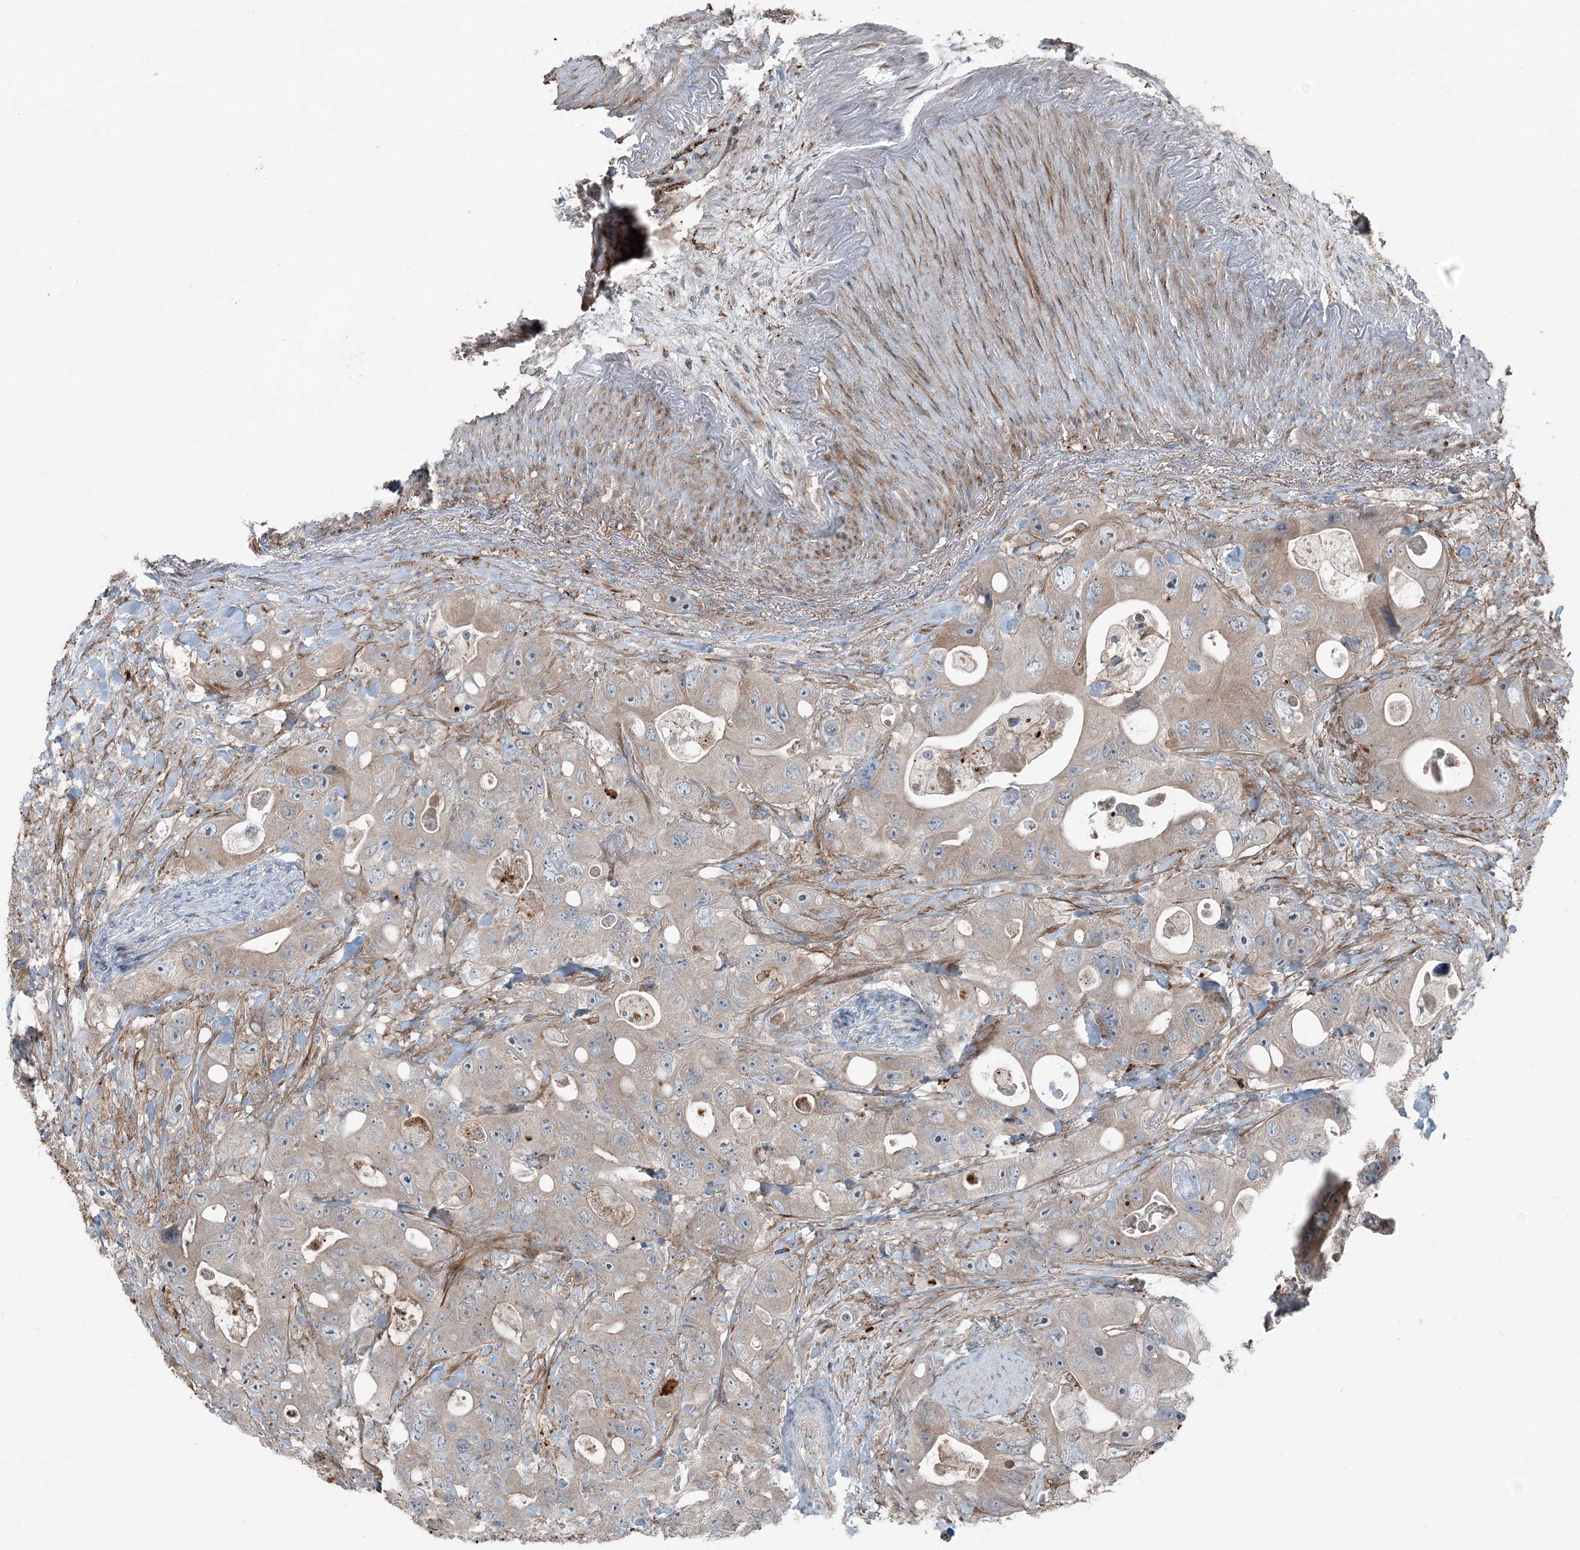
{"staining": {"intensity": "weak", "quantity": "25%-75%", "location": "cytoplasmic/membranous"}, "tissue": "colorectal cancer", "cell_type": "Tumor cells", "image_type": "cancer", "snomed": [{"axis": "morphology", "description": "Adenocarcinoma, NOS"}, {"axis": "topography", "description": "Colon"}], "caption": "IHC (DAB) staining of human colorectal adenocarcinoma reveals weak cytoplasmic/membranous protein staining in about 25%-75% of tumor cells.", "gene": "KY", "patient": {"sex": "female", "age": 46}}